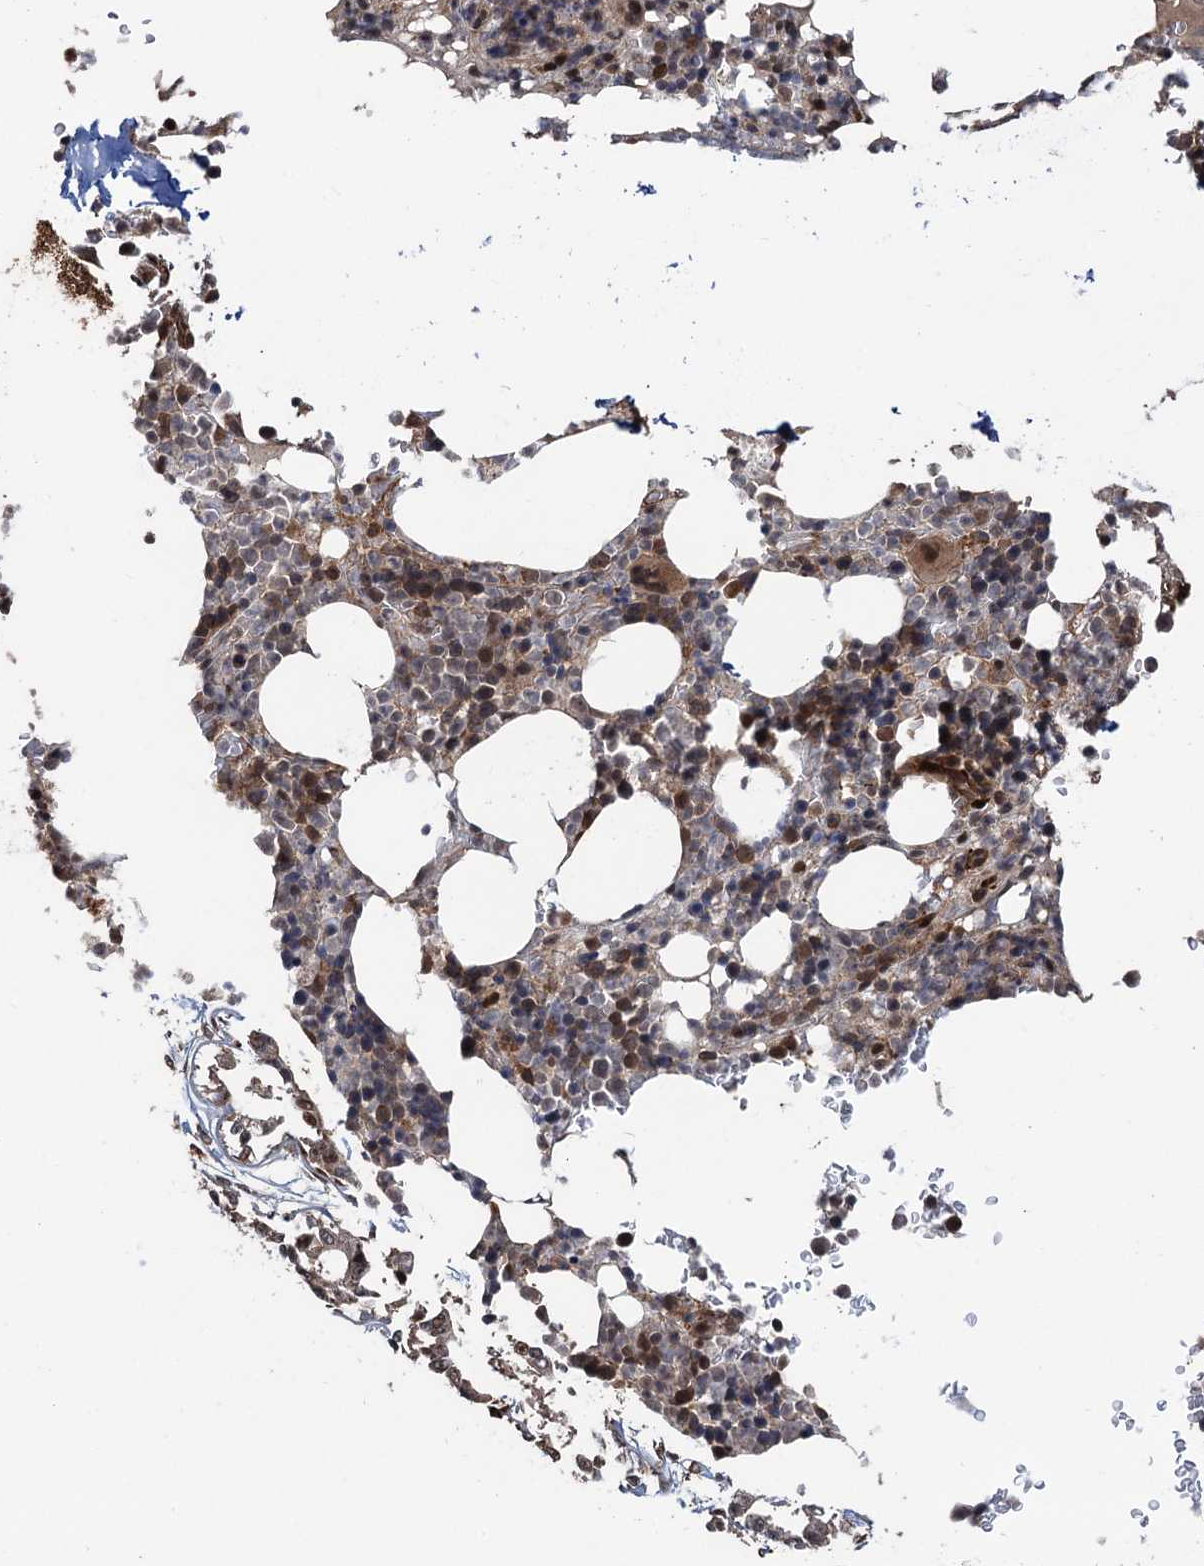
{"staining": {"intensity": "strong", "quantity": "25%-75%", "location": "cytoplasmic/membranous,nuclear"}, "tissue": "bone marrow", "cell_type": "Hematopoietic cells", "image_type": "normal", "snomed": [{"axis": "morphology", "description": "Normal tissue, NOS"}, {"axis": "topography", "description": "Bone marrow"}], "caption": "The immunohistochemical stain highlights strong cytoplasmic/membranous,nuclear expression in hematopoietic cells of unremarkable bone marrow. The protein is stained brown, and the nuclei are stained in blue (DAB IHC with brightfield microscopy, high magnification).", "gene": "SNRNP25", "patient": {"sex": "male", "age": 58}}